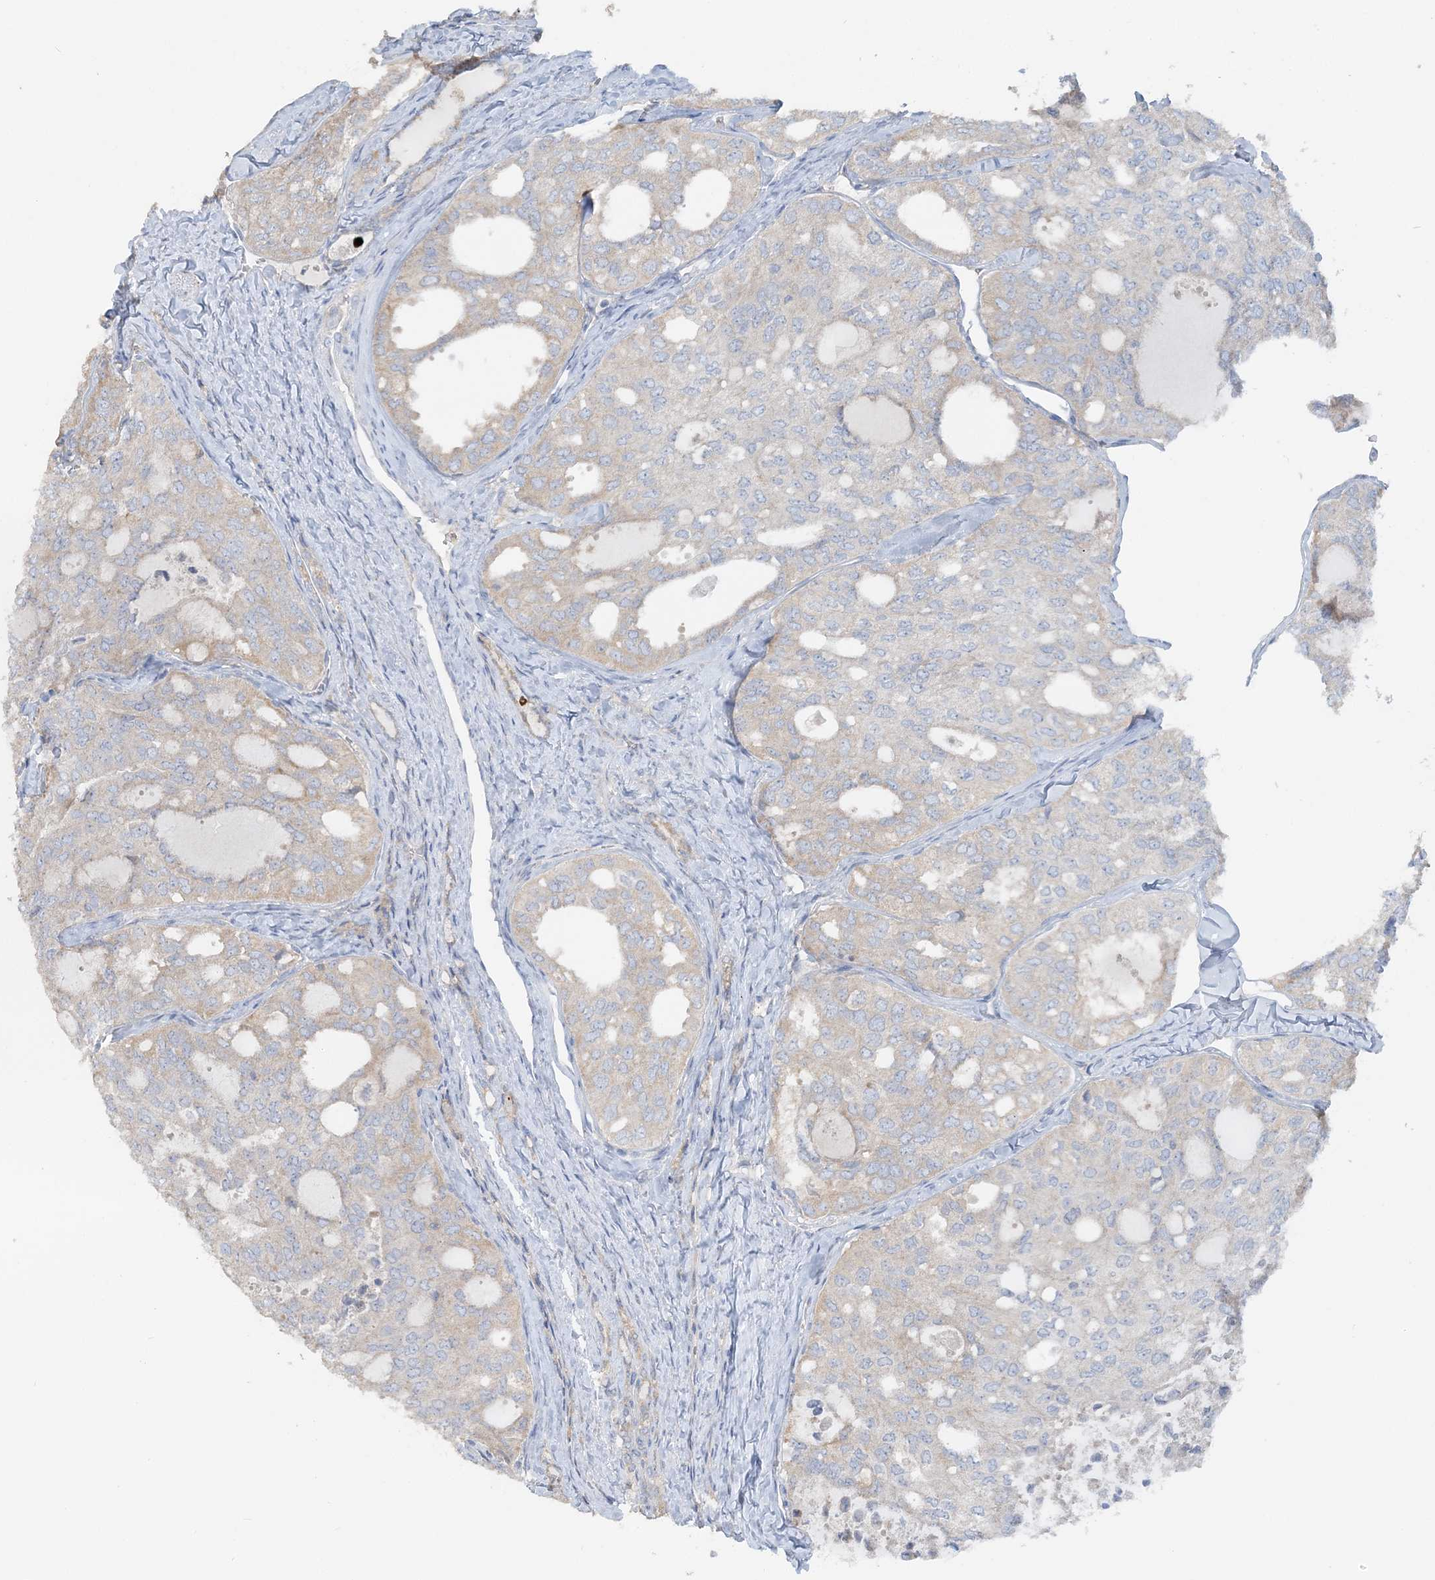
{"staining": {"intensity": "negative", "quantity": "none", "location": "none"}, "tissue": "thyroid cancer", "cell_type": "Tumor cells", "image_type": "cancer", "snomed": [{"axis": "morphology", "description": "Follicular adenoma carcinoma, NOS"}, {"axis": "topography", "description": "Thyroid gland"}], "caption": "A photomicrograph of human thyroid cancer (follicular adenoma carcinoma) is negative for staining in tumor cells. The staining is performed using DAB (3,3'-diaminobenzidine) brown chromogen with nuclei counter-stained in using hematoxylin.", "gene": "TBC1D5", "patient": {"sex": "male", "age": 75}}